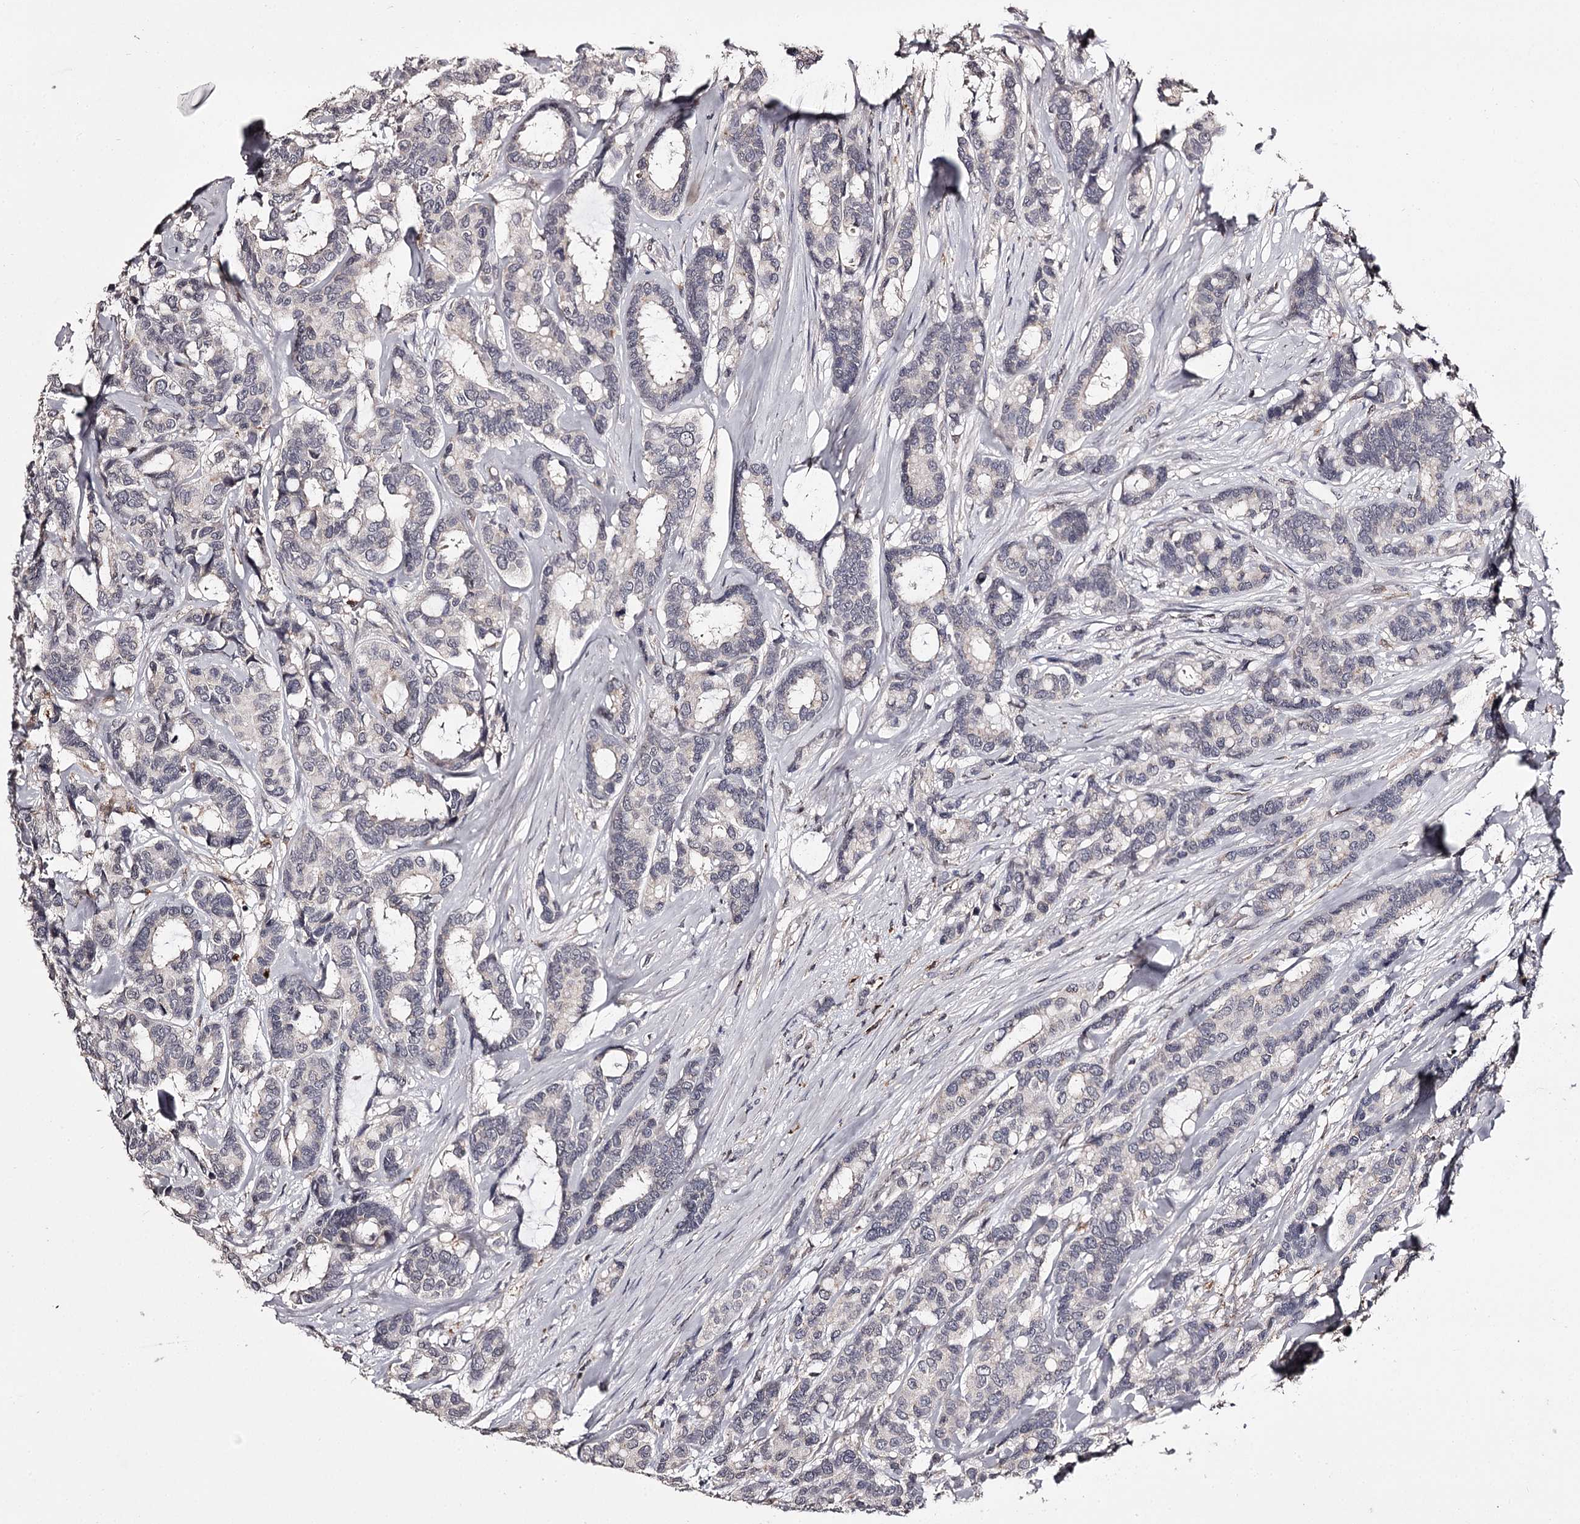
{"staining": {"intensity": "negative", "quantity": "none", "location": "none"}, "tissue": "breast cancer", "cell_type": "Tumor cells", "image_type": "cancer", "snomed": [{"axis": "morphology", "description": "Duct carcinoma"}, {"axis": "topography", "description": "Breast"}], "caption": "Immunohistochemistry (IHC) photomicrograph of human breast cancer stained for a protein (brown), which shows no staining in tumor cells.", "gene": "SLC32A1", "patient": {"sex": "female", "age": 87}}